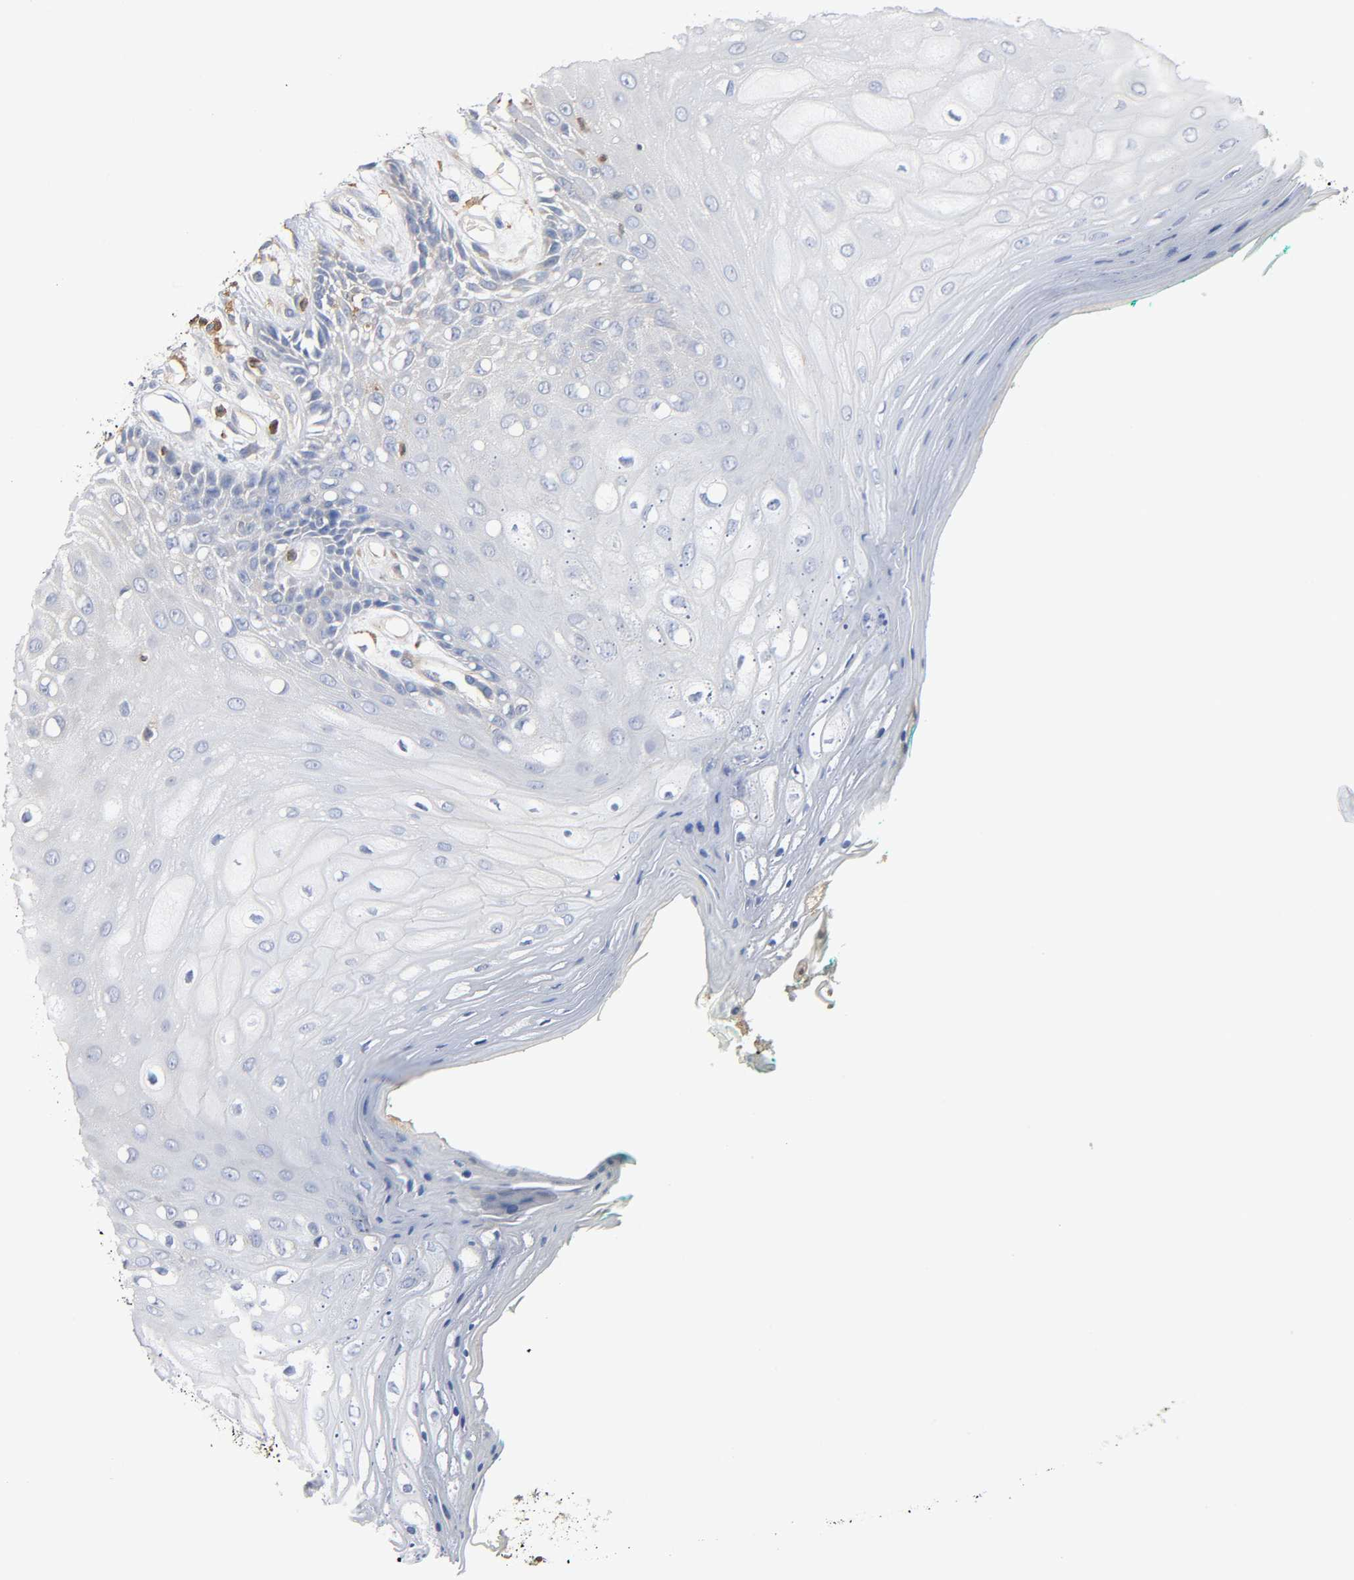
{"staining": {"intensity": "negative", "quantity": "none", "location": "none"}, "tissue": "oral mucosa", "cell_type": "Squamous epithelial cells", "image_type": "normal", "snomed": [{"axis": "morphology", "description": "Normal tissue, NOS"}, {"axis": "morphology", "description": "Squamous cell carcinoma, NOS"}, {"axis": "topography", "description": "Skeletal muscle"}, {"axis": "topography", "description": "Oral tissue"}, {"axis": "topography", "description": "Head-Neck"}], "caption": "Immunohistochemistry micrograph of normal oral mucosa: oral mucosa stained with DAB displays no significant protein expression in squamous epithelial cells.", "gene": "BIN1", "patient": {"sex": "female", "age": 84}}